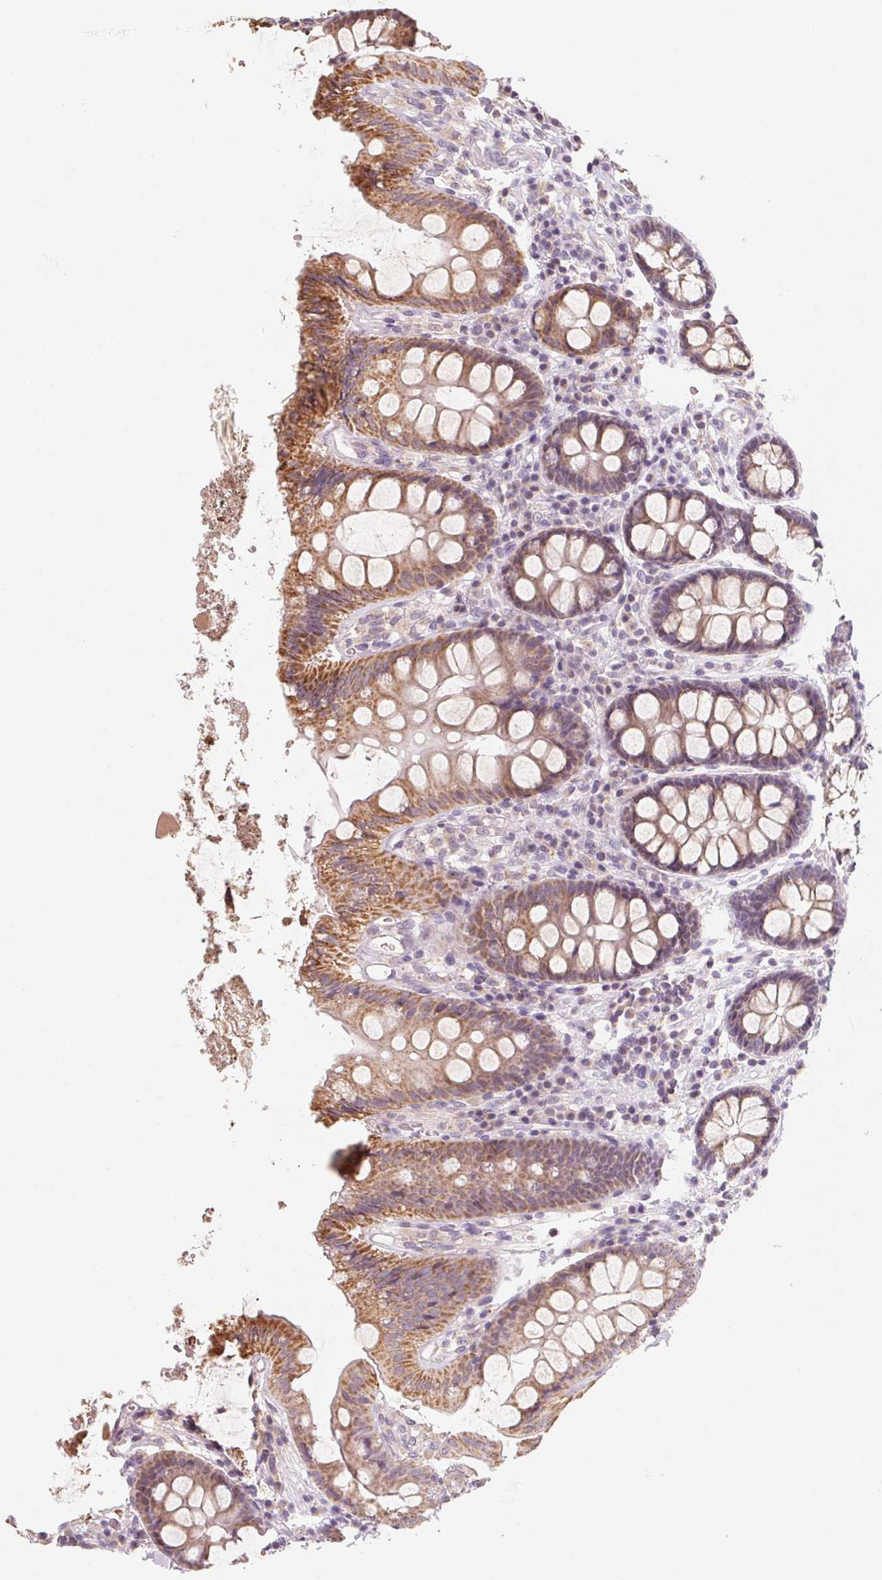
{"staining": {"intensity": "negative", "quantity": "none", "location": "none"}, "tissue": "colon", "cell_type": "Endothelial cells", "image_type": "normal", "snomed": [{"axis": "morphology", "description": "Normal tissue, NOS"}, {"axis": "topography", "description": "Colon"}], "caption": "The immunohistochemistry (IHC) micrograph has no significant positivity in endothelial cells of colon. (Stains: DAB (3,3'-diaminobenzidine) IHC with hematoxylin counter stain, Microscopy: brightfield microscopy at high magnification).", "gene": "ANKRD31", "patient": {"sex": "male", "age": 84}}